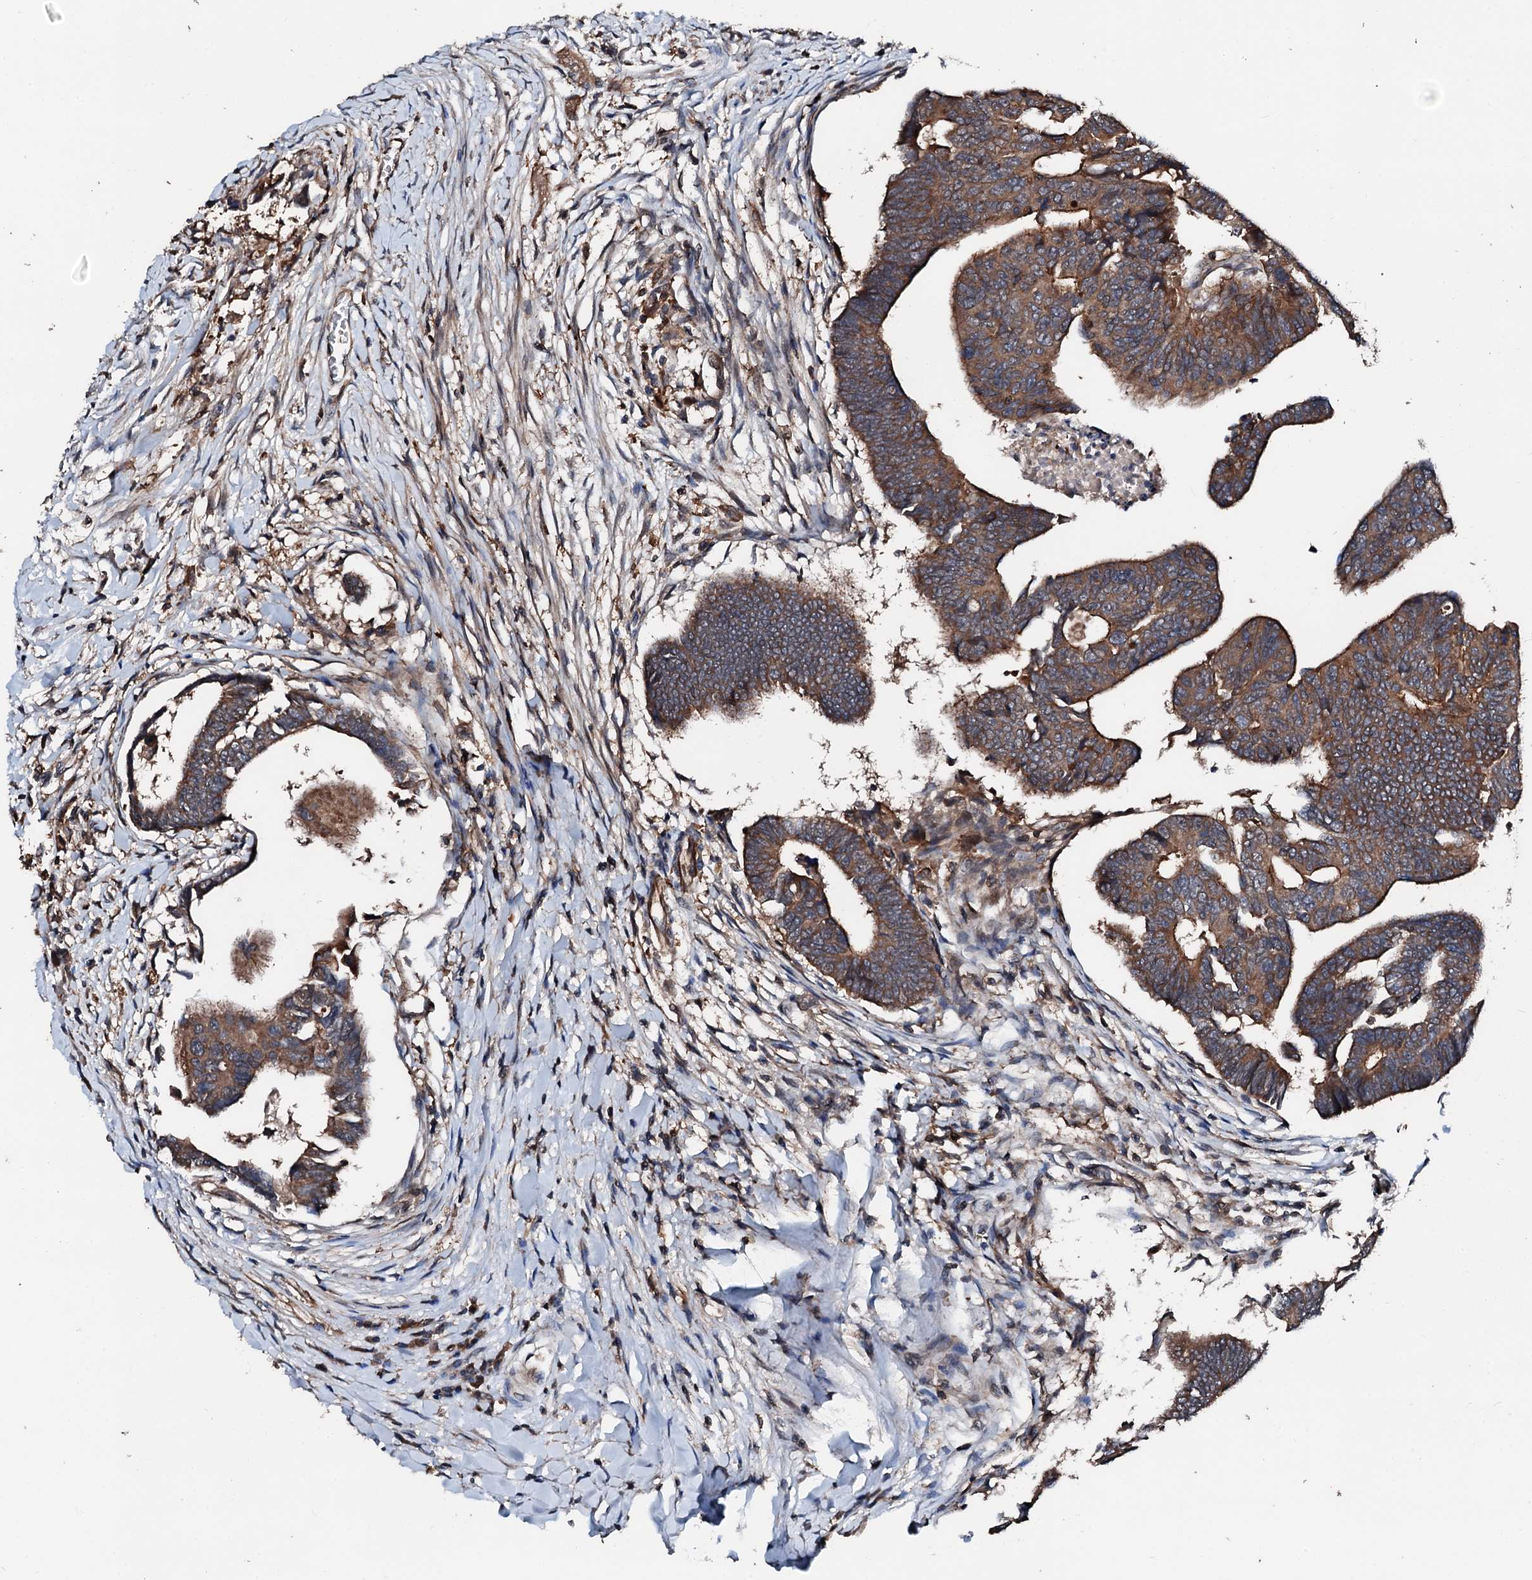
{"staining": {"intensity": "moderate", "quantity": ">75%", "location": "cytoplasmic/membranous"}, "tissue": "colorectal cancer", "cell_type": "Tumor cells", "image_type": "cancer", "snomed": [{"axis": "morphology", "description": "Adenocarcinoma, NOS"}, {"axis": "topography", "description": "Rectum"}], "caption": "Colorectal cancer was stained to show a protein in brown. There is medium levels of moderate cytoplasmic/membranous staining in approximately >75% of tumor cells. The staining was performed using DAB, with brown indicating positive protein expression. Nuclei are stained blue with hematoxylin.", "gene": "FGD4", "patient": {"sex": "female", "age": 65}}